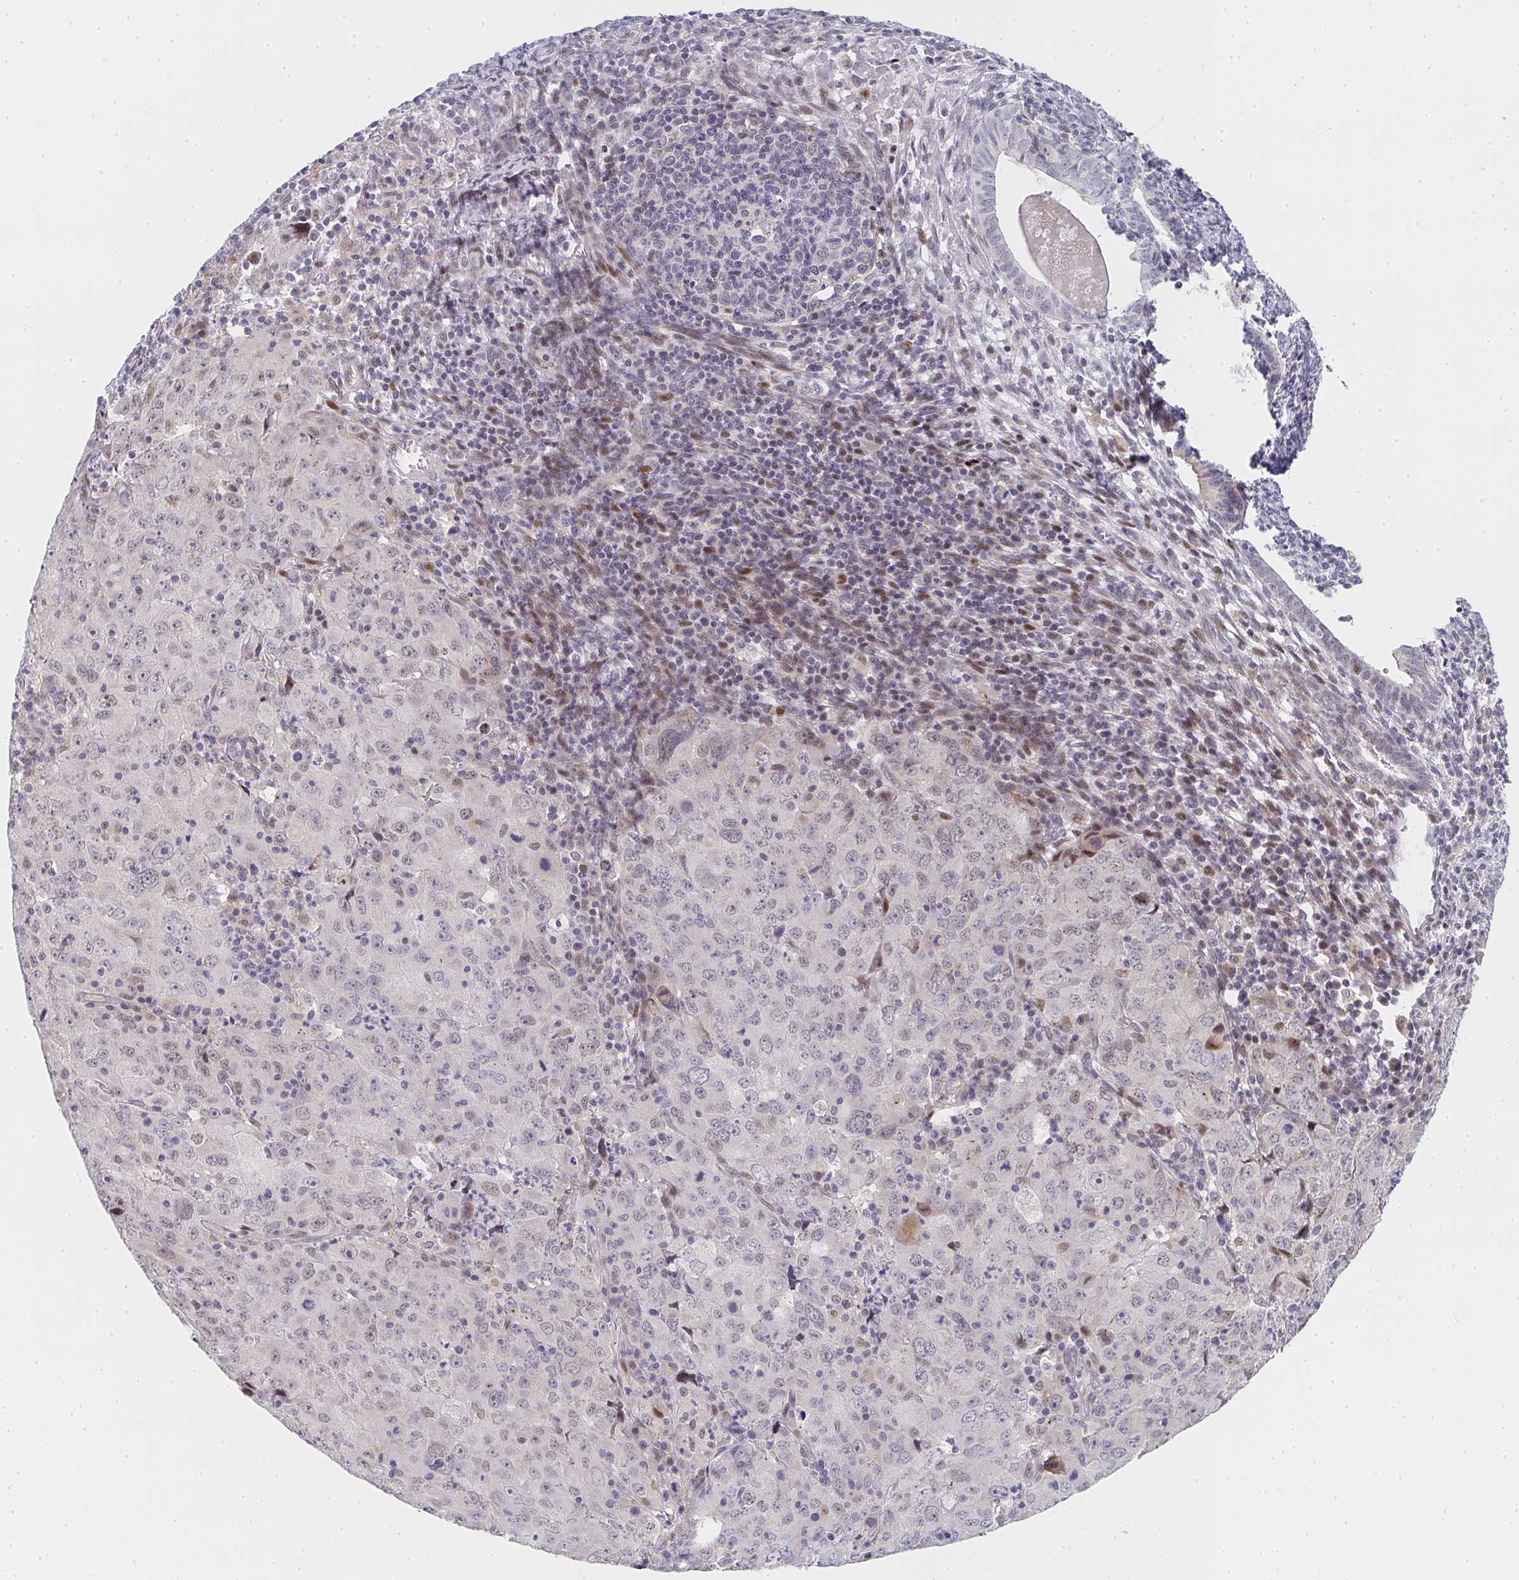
{"staining": {"intensity": "moderate", "quantity": "<25%", "location": "nuclear"}, "tissue": "cervical cancer", "cell_type": "Tumor cells", "image_type": "cancer", "snomed": [{"axis": "morphology", "description": "Adenocarcinoma, NOS"}, {"axis": "topography", "description": "Cervix"}], "caption": "Immunohistochemistry staining of cervical adenocarcinoma, which shows low levels of moderate nuclear expression in about <25% of tumor cells indicating moderate nuclear protein positivity. The staining was performed using DAB (brown) for protein detection and nuclei were counterstained in hematoxylin (blue).", "gene": "ZIC3", "patient": {"sex": "female", "age": 56}}